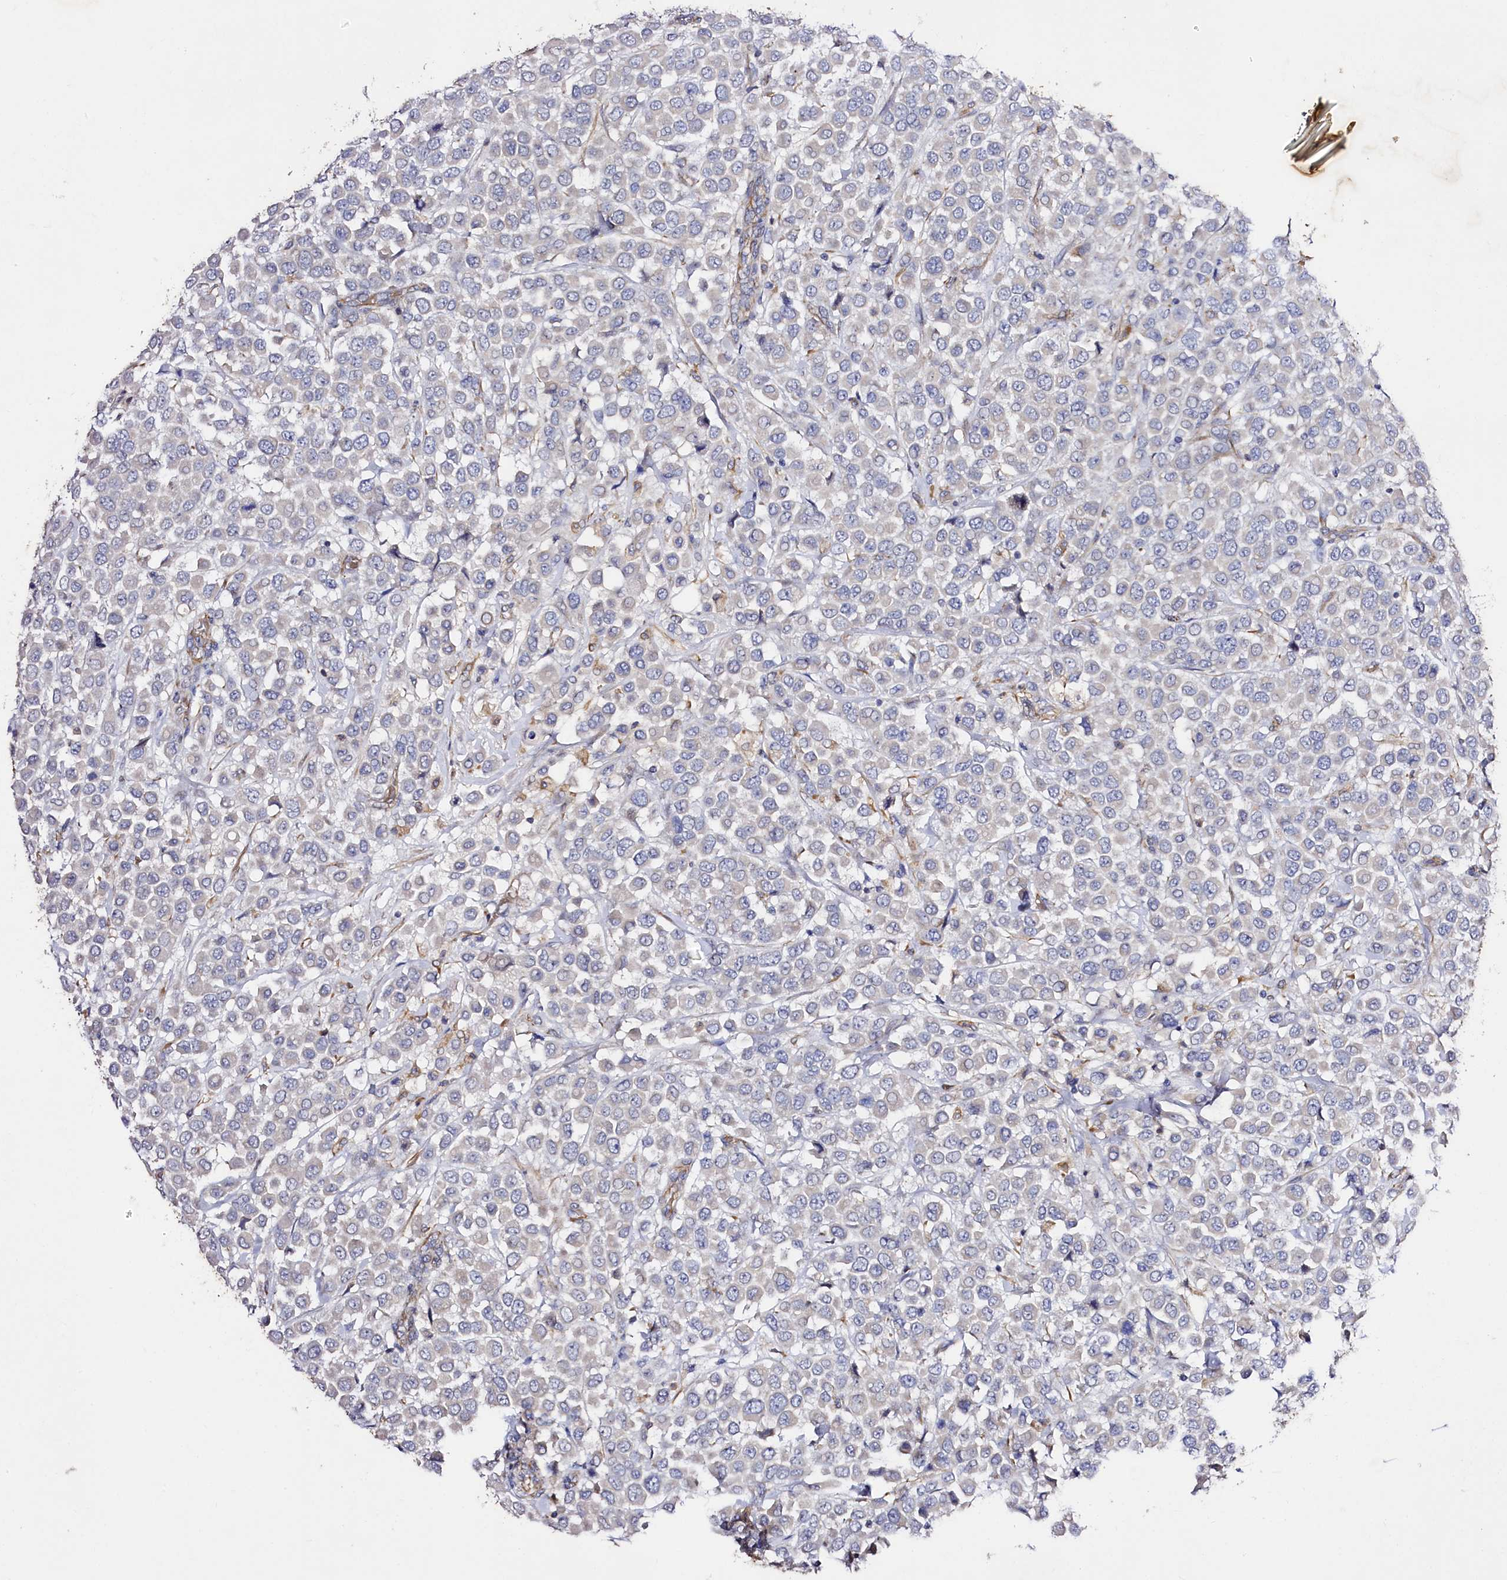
{"staining": {"intensity": "negative", "quantity": "none", "location": "none"}, "tissue": "breast cancer", "cell_type": "Tumor cells", "image_type": "cancer", "snomed": [{"axis": "morphology", "description": "Duct carcinoma"}, {"axis": "topography", "description": "Breast"}], "caption": "DAB (3,3'-diaminobenzidine) immunohistochemical staining of human breast cancer displays no significant positivity in tumor cells.", "gene": "SLC7A1", "patient": {"sex": "female", "age": 61}}